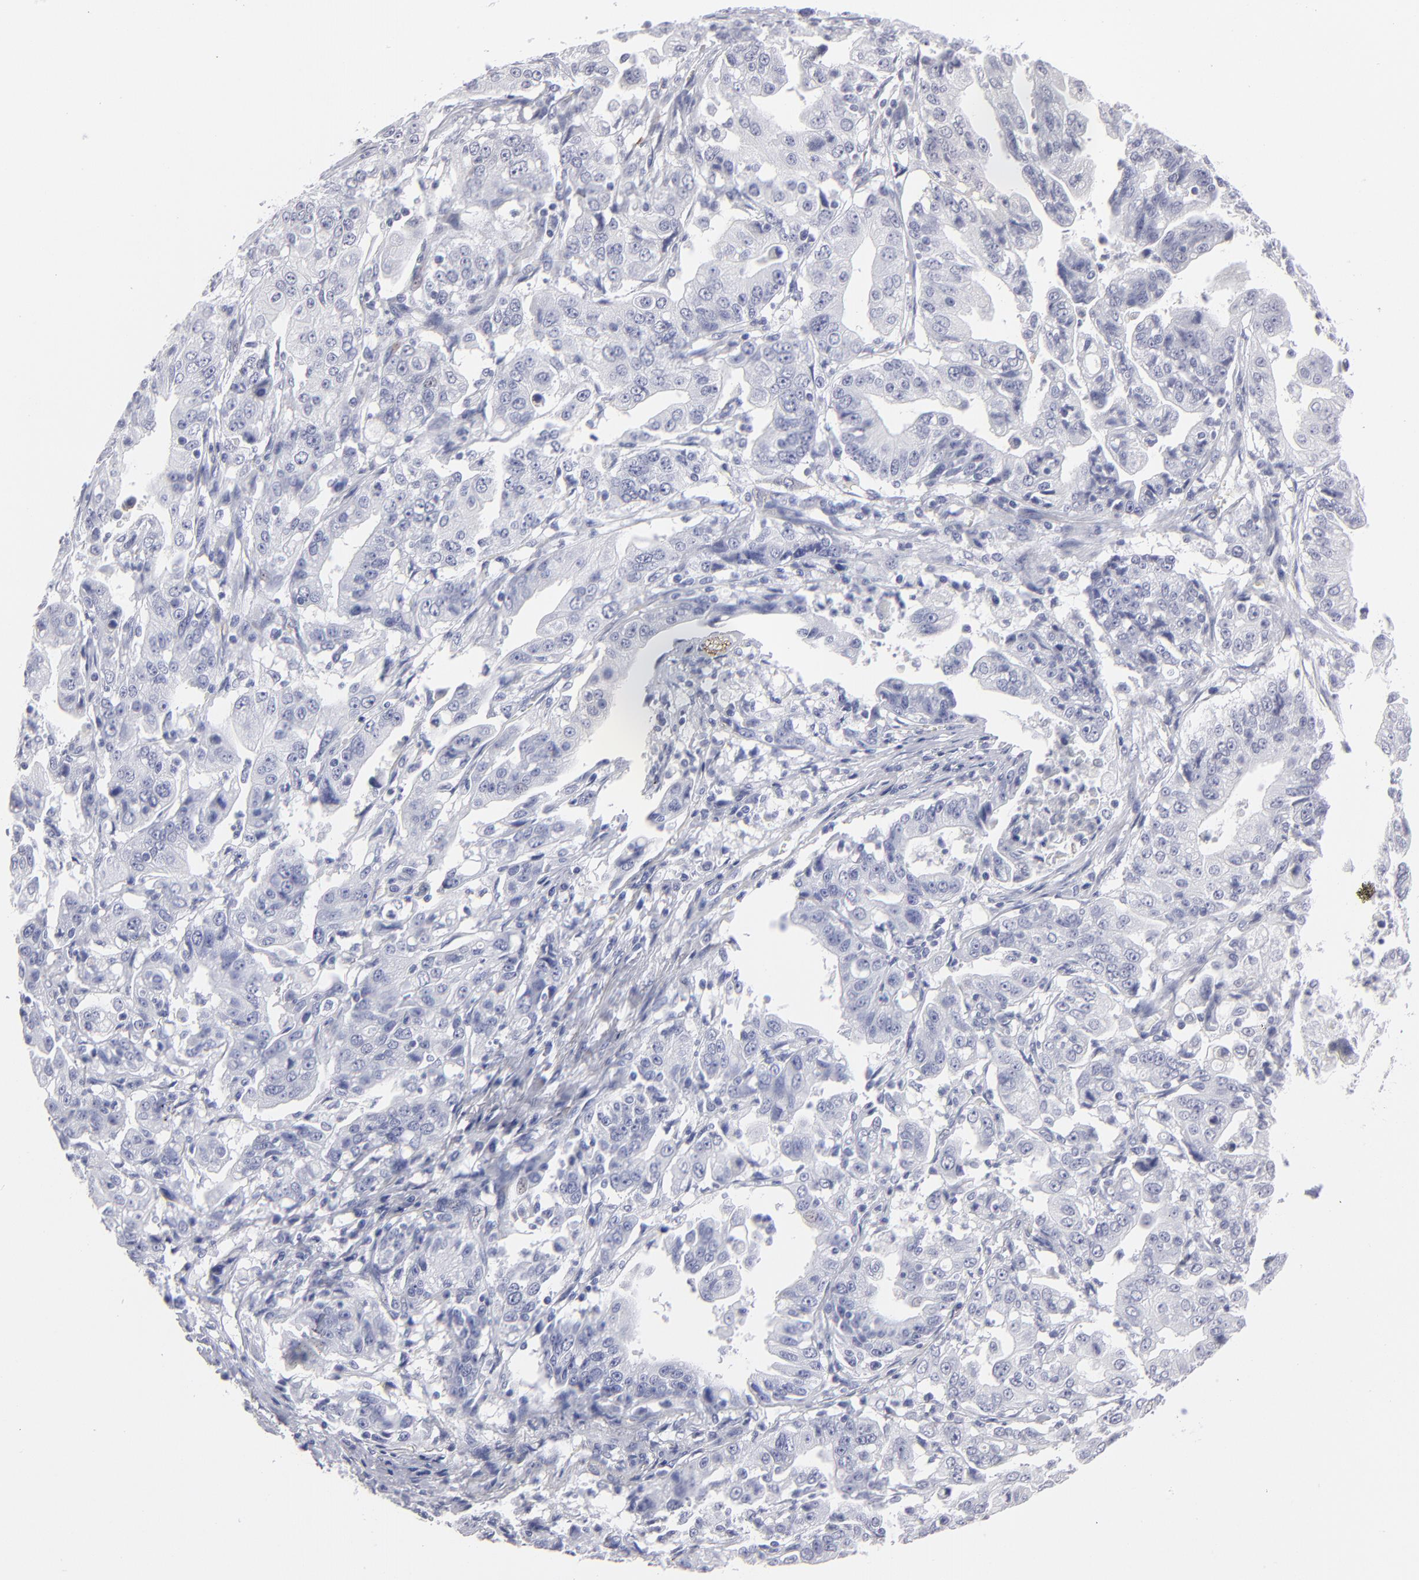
{"staining": {"intensity": "negative", "quantity": "none", "location": "none"}, "tissue": "stomach cancer", "cell_type": "Tumor cells", "image_type": "cancer", "snomed": [{"axis": "morphology", "description": "Adenocarcinoma, NOS"}, {"axis": "topography", "description": "Stomach, upper"}], "caption": "Immunohistochemistry (IHC) histopathology image of neoplastic tissue: human stomach cancer (adenocarcinoma) stained with DAB reveals no significant protein expression in tumor cells.", "gene": "CADM3", "patient": {"sex": "female", "age": 50}}